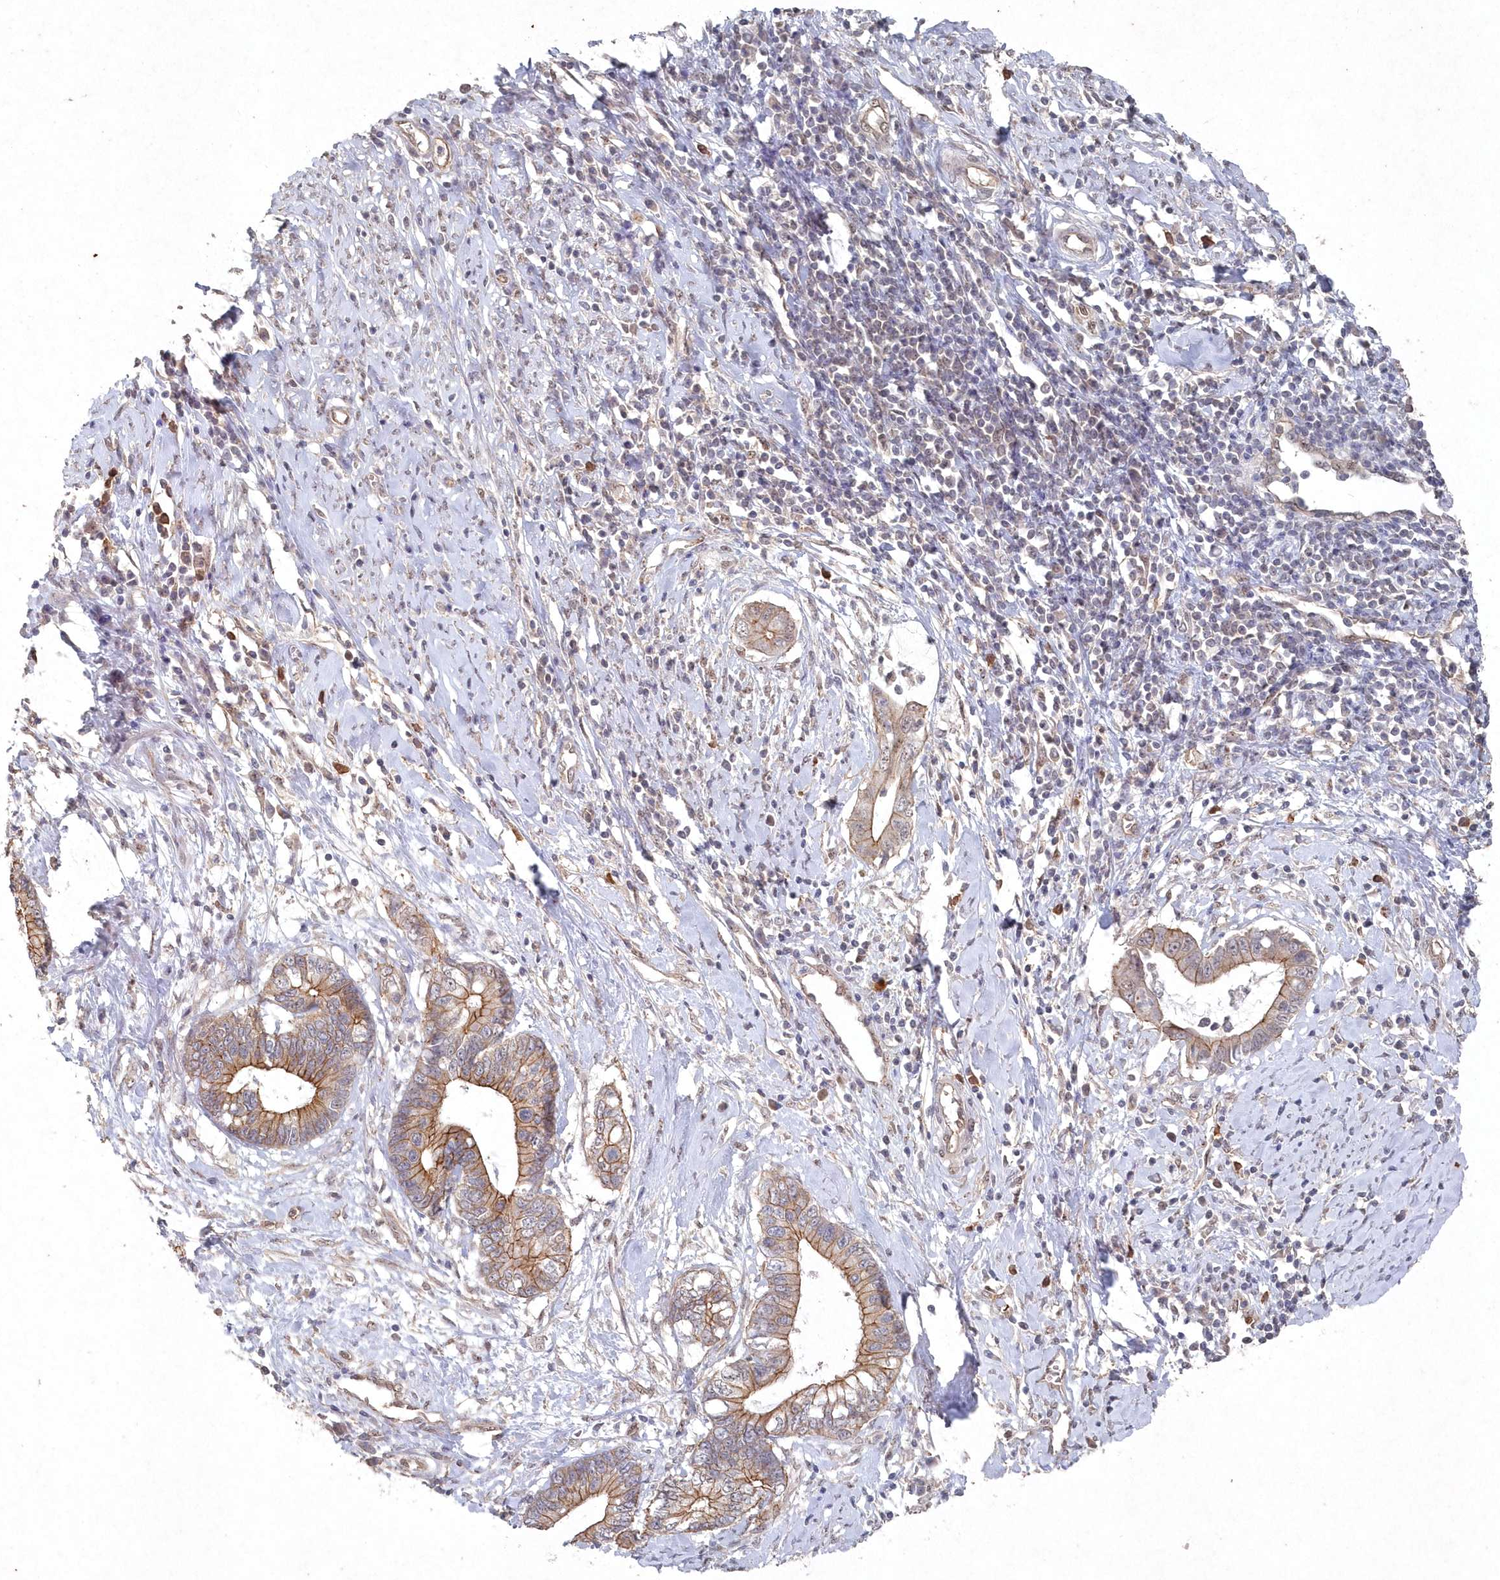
{"staining": {"intensity": "moderate", "quantity": ">75%", "location": "cytoplasmic/membranous"}, "tissue": "cervical cancer", "cell_type": "Tumor cells", "image_type": "cancer", "snomed": [{"axis": "morphology", "description": "Adenocarcinoma, NOS"}, {"axis": "topography", "description": "Cervix"}], "caption": "Immunohistochemistry (IHC) photomicrograph of human cervical adenocarcinoma stained for a protein (brown), which displays medium levels of moderate cytoplasmic/membranous positivity in approximately >75% of tumor cells.", "gene": "VSIG2", "patient": {"sex": "female", "age": 44}}